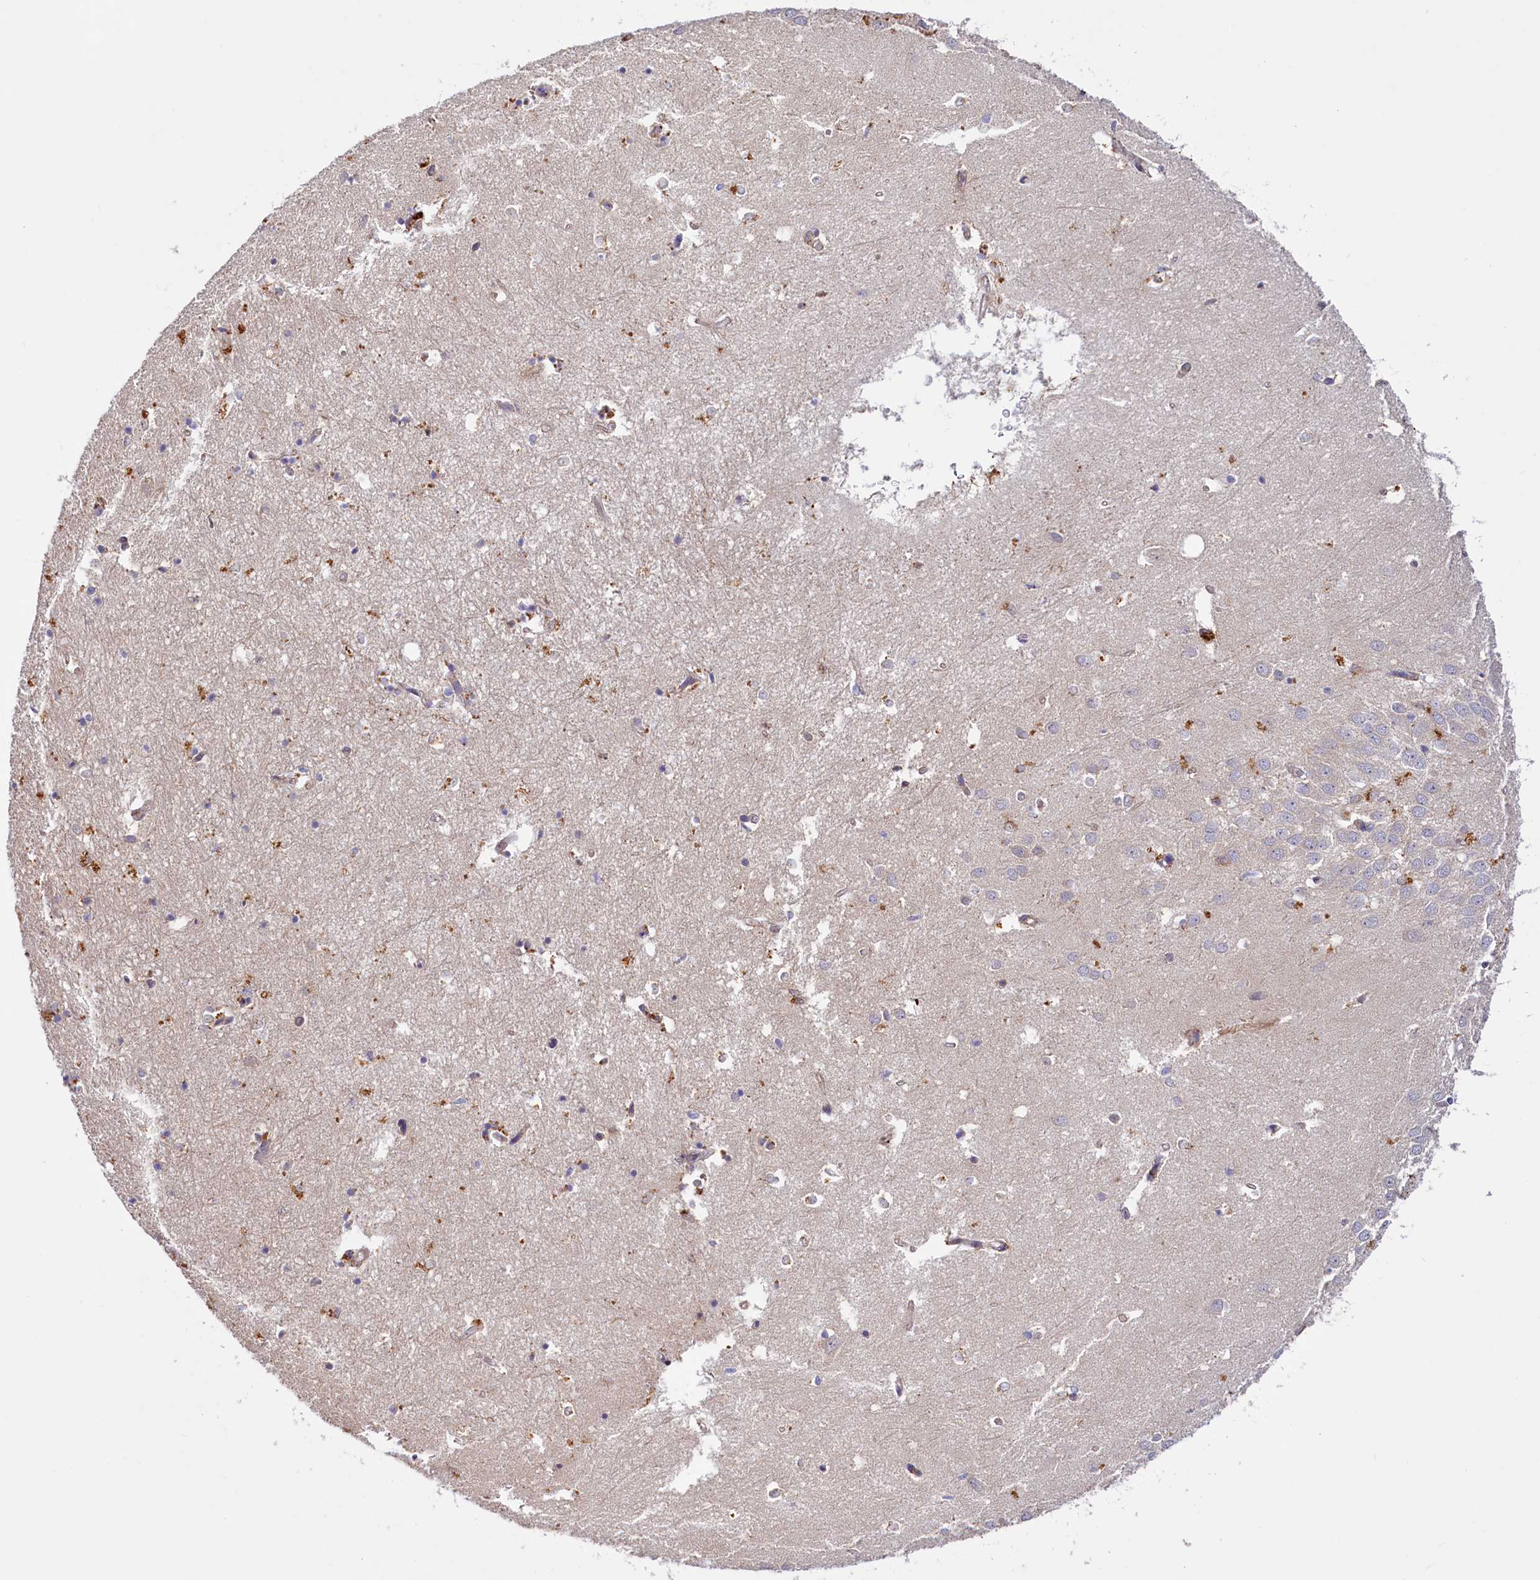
{"staining": {"intensity": "weak", "quantity": "<25%", "location": "cytoplasmic/membranous"}, "tissue": "hippocampus", "cell_type": "Glial cells", "image_type": "normal", "snomed": [{"axis": "morphology", "description": "Normal tissue, NOS"}, {"axis": "topography", "description": "Hippocampus"}], "caption": "A histopathology image of human hippocampus is negative for staining in glial cells. The staining was performed using DAB to visualize the protein expression in brown, while the nuclei were stained in blue with hematoxylin (Magnification: 20x).", "gene": "DYNC2H1", "patient": {"sex": "female", "age": 64}}